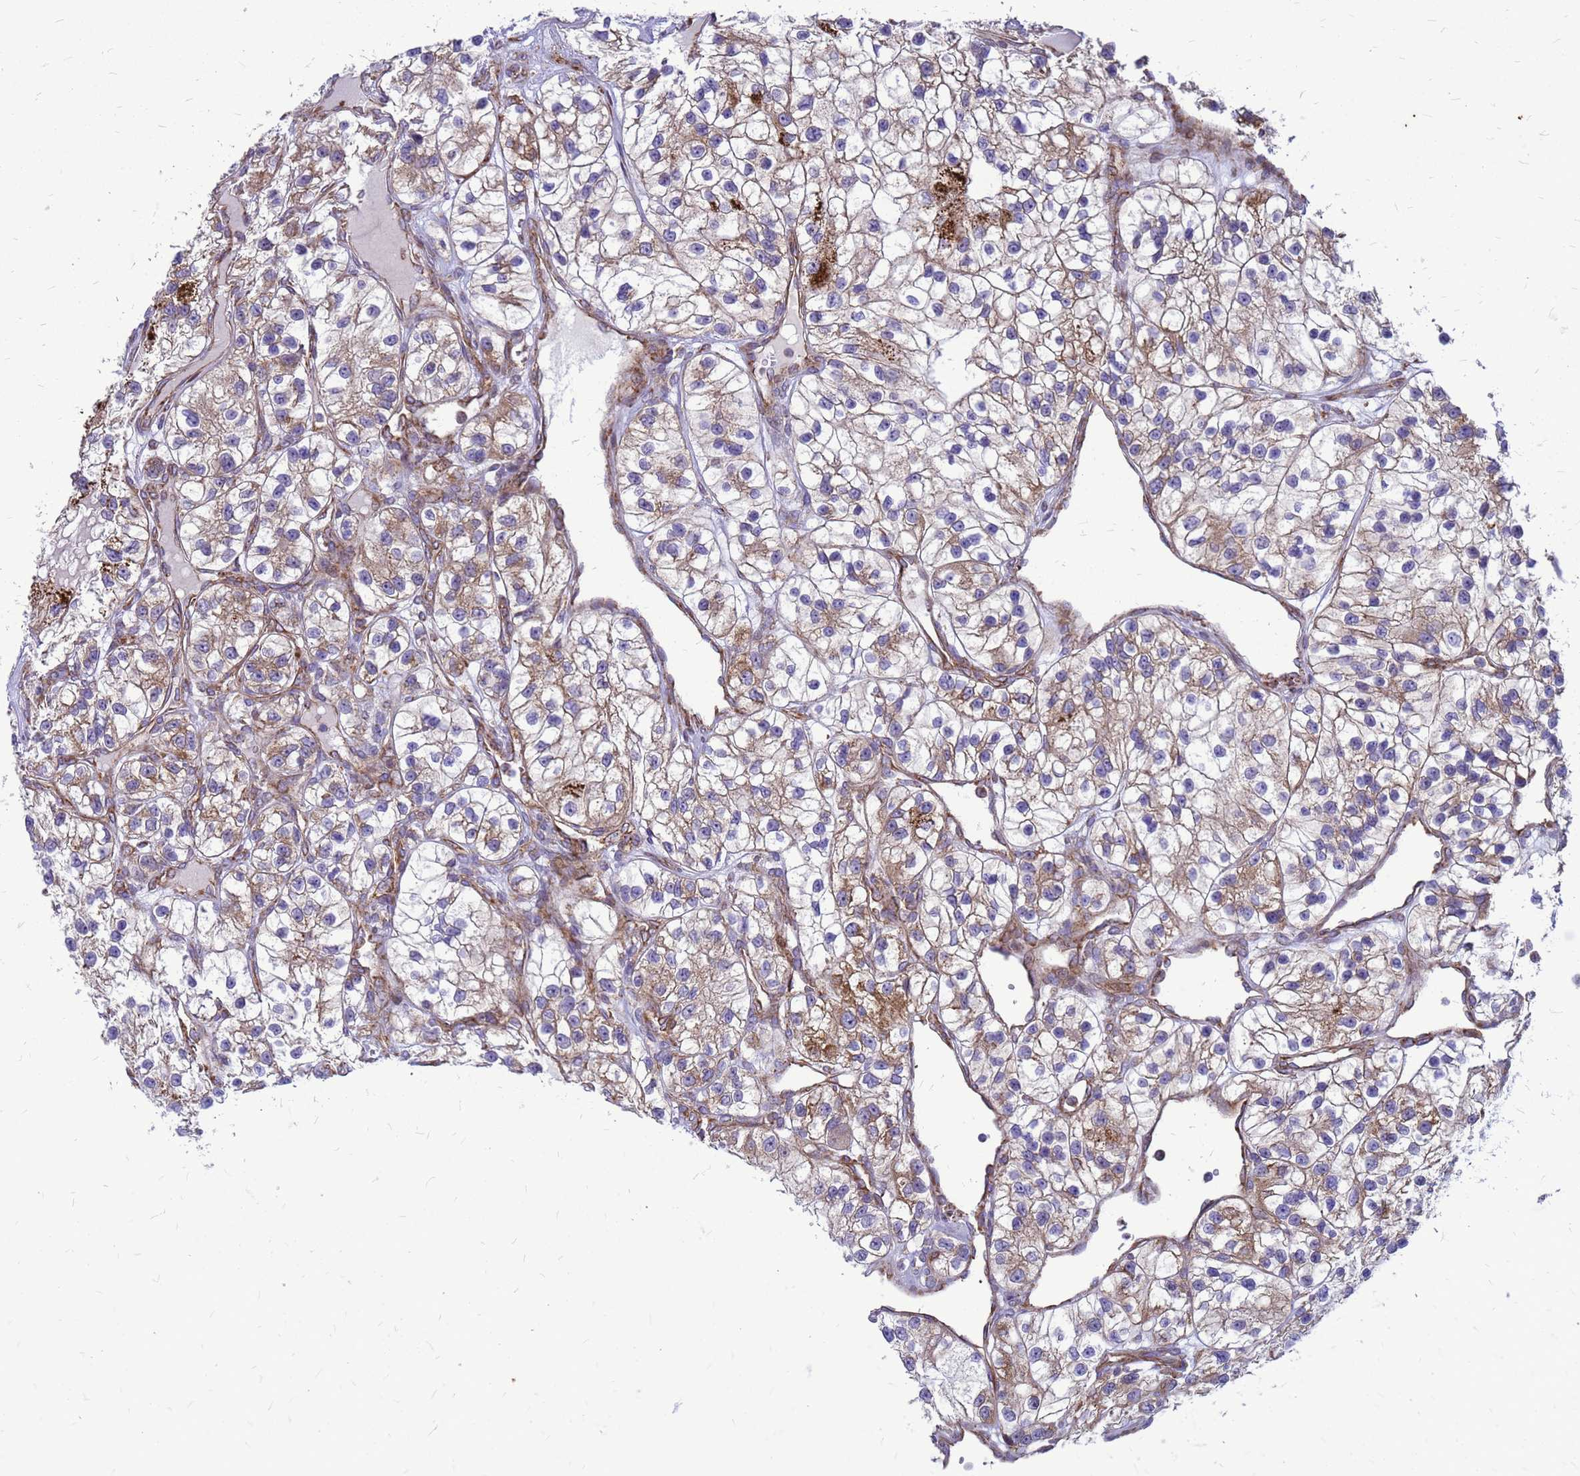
{"staining": {"intensity": "moderate", "quantity": "25%-75%", "location": "cytoplasmic/membranous"}, "tissue": "renal cancer", "cell_type": "Tumor cells", "image_type": "cancer", "snomed": [{"axis": "morphology", "description": "Adenocarcinoma, NOS"}, {"axis": "topography", "description": "Kidney"}], "caption": "Approximately 25%-75% of tumor cells in human renal adenocarcinoma reveal moderate cytoplasmic/membranous protein expression as visualized by brown immunohistochemical staining.", "gene": "FSTL4", "patient": {"sex": "female", "age": 57}}